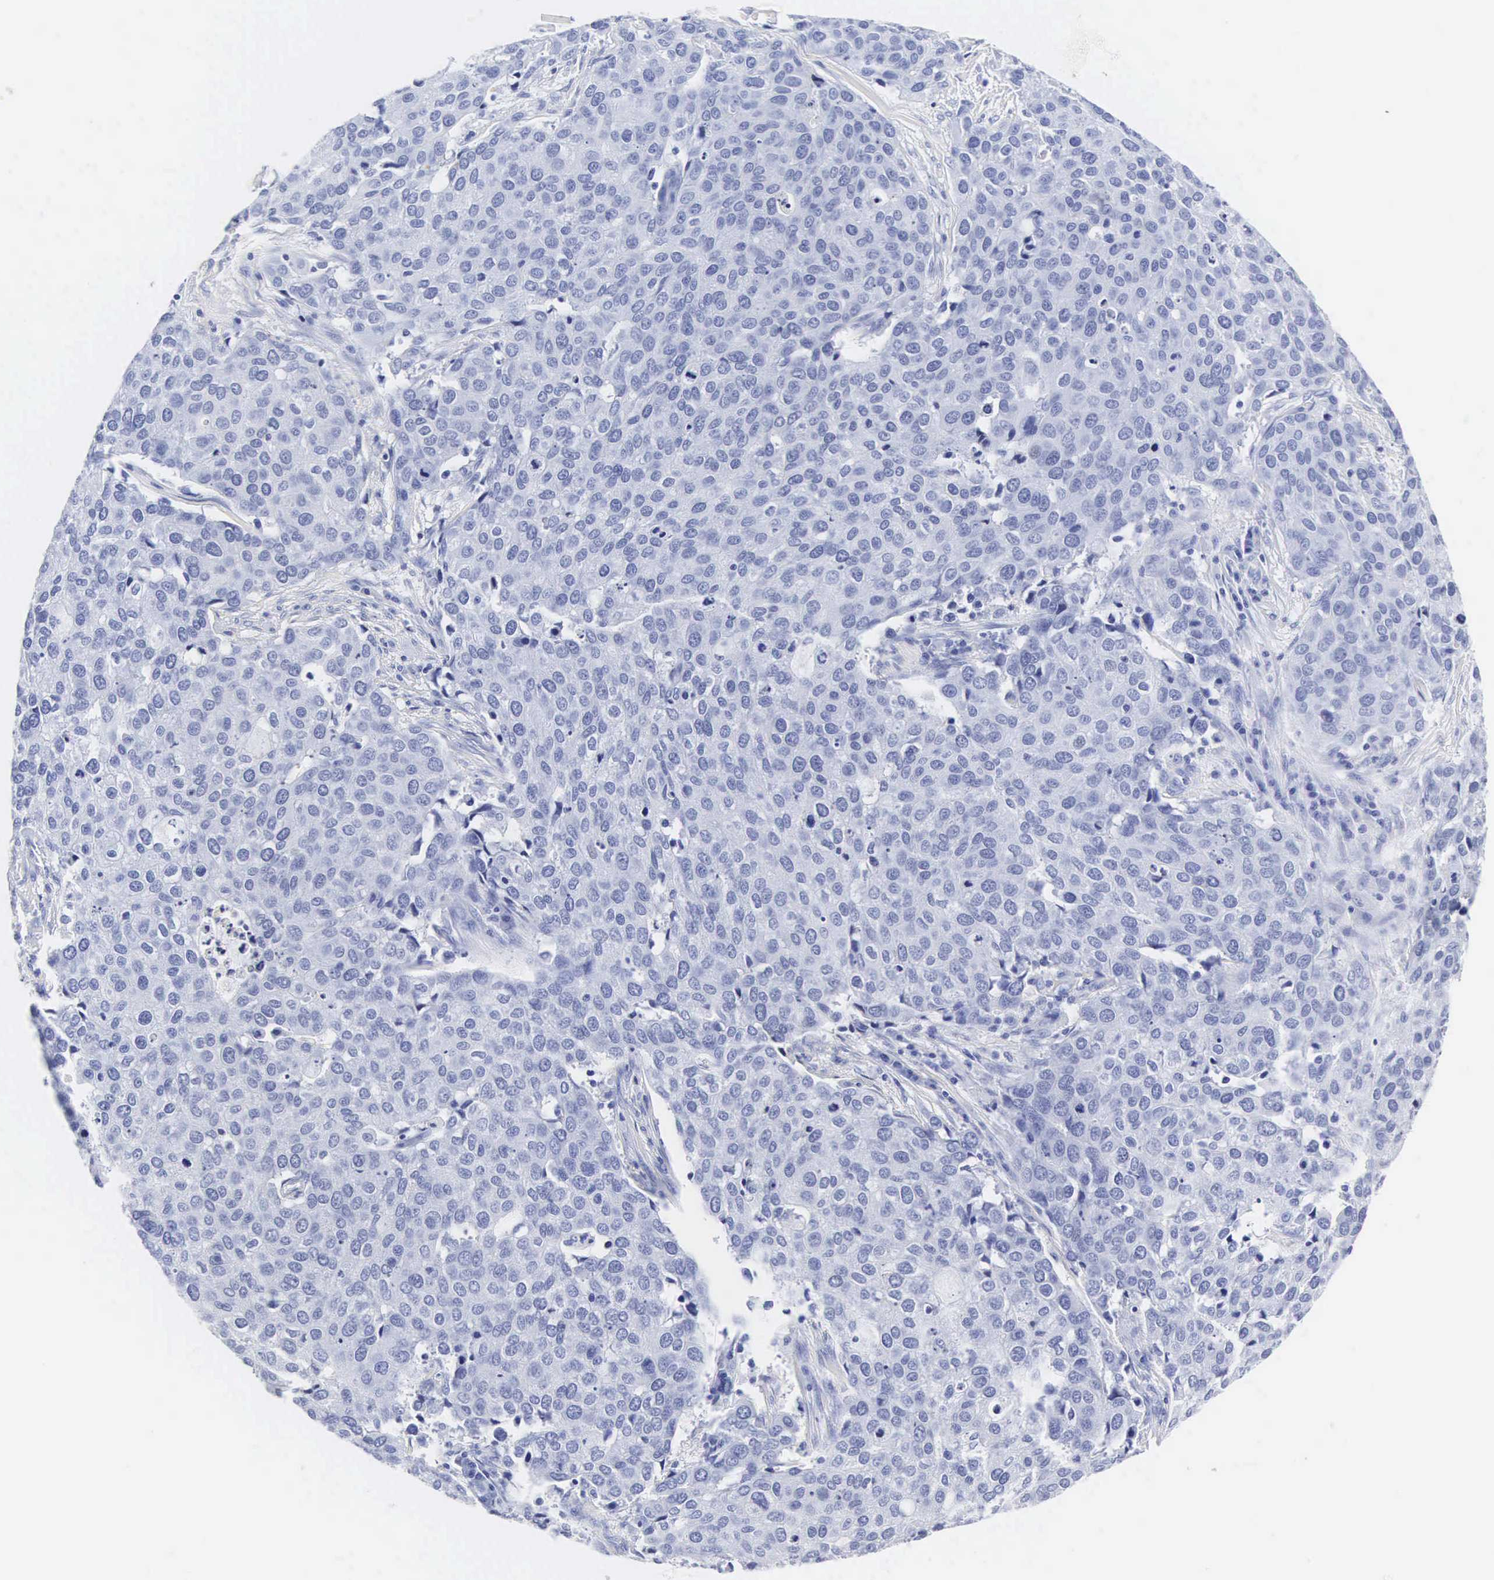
{"staining": {"intensity": "negative", "quantity": "none", "location": "none"}, "tissue": "cervical cancer", "cell_type": "Tumor cells", "image_type": "cancer", "snomed": [{"axis": "morphology", "description": "Squamous cell carcinoma, NOS"}, {"axis": "topography", "description": "Cervix"}], "caption": "This image is of cervical cancer stained with immunohistochemistry to label a protein in brown with the nuclei are counter-stained blue. There is no staining in tumor cells.", "gene": "INS", "patient": {"sex": "female", "age": 54}}